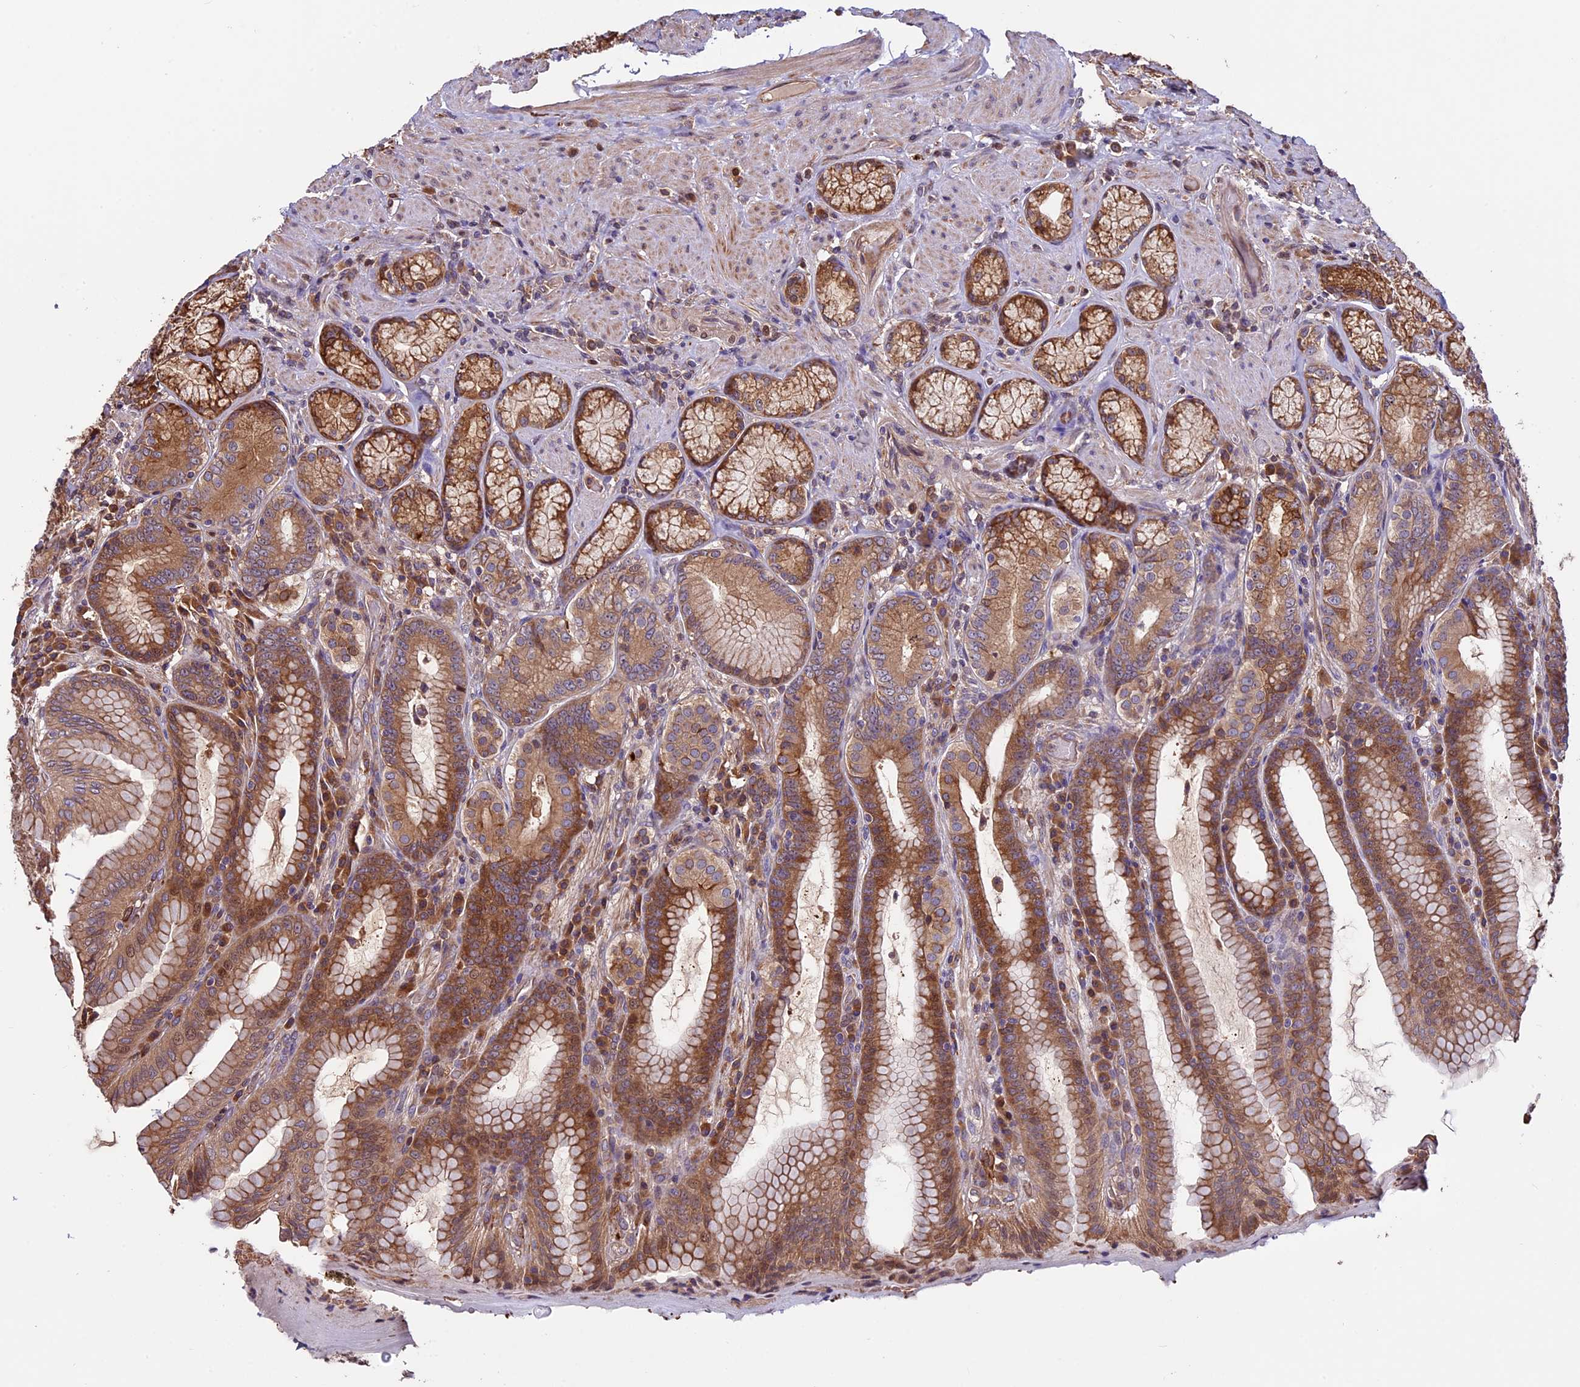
{"staining": {"intensity": "moderate", "quantity": ">75%", "location": "cytoplasmic/membranous"}, "tissue": "stomach", "cell_type": "Glandular cells", "image_type": "normal", "snomed": [{"axis": "morphology", "description": "Normal tissue, NOS"}, {"axis": "topography", "description": "Stomach, upper"}, {"axis": "topography", "description": "Stomach, lower"}], "caption": "This photomicrograph demonstrates immunohistochemistry (IHC) staining of benign human stomach, with medium moderate cytoplasmic/membranous expression in about >75% of glandular cells.", "gene": "VWA3A", "patient": {"sex": "female", "age": 76}}